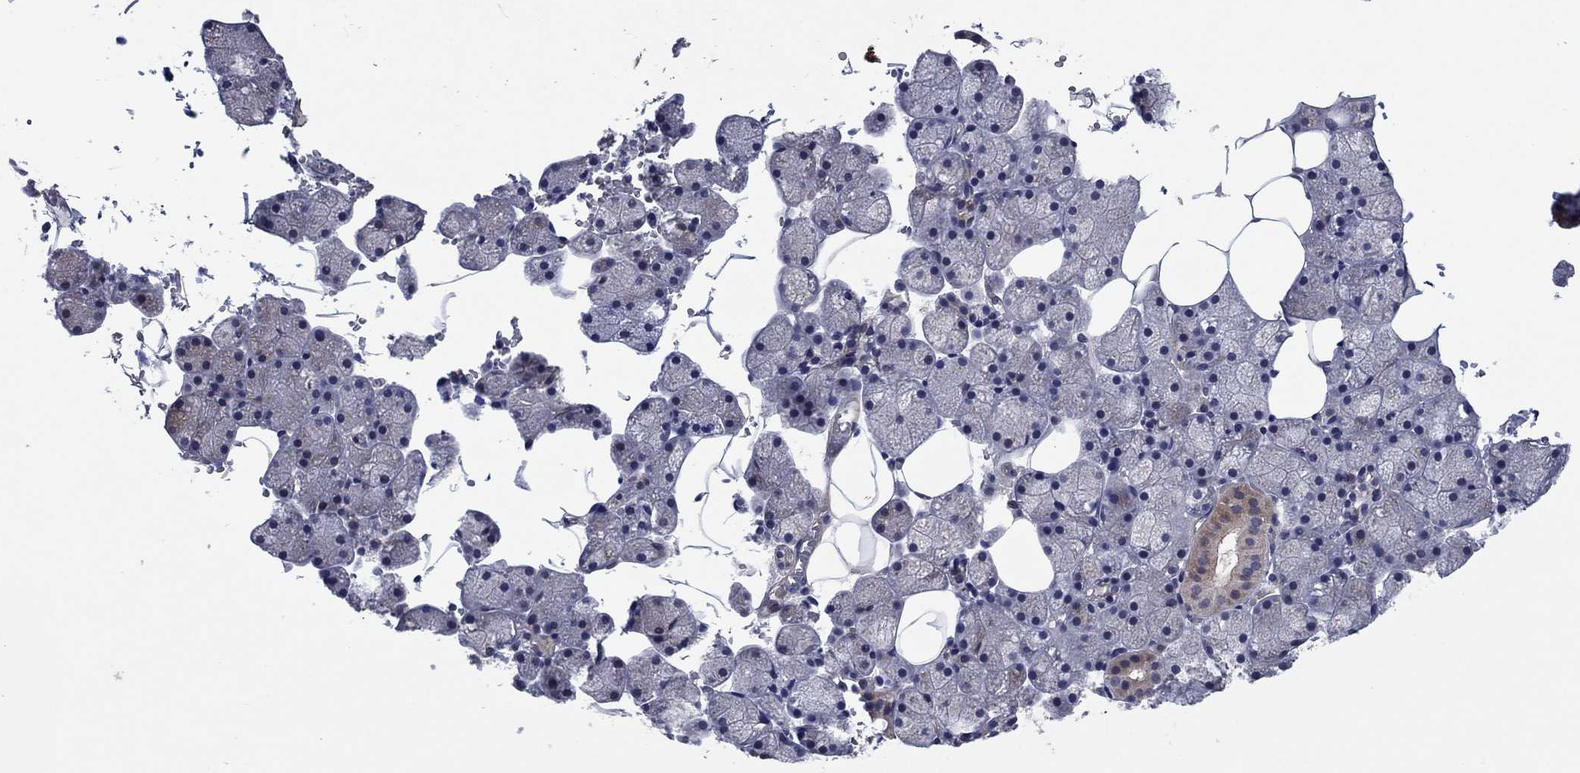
{"staining": {"intensity": "moderate", "quantity": "<25%", "location": "cytoplasmic/membranous"}, "tissue": "salivary gland", "cell_type": "Glandular cells", "image_type": "normal", "snomed": [{"axis": "morphology", "description": "Normal tissue, NOS"}, {"axis": "topography", "description": "Salivary gland"}], "caption": "High-power microscopy captured an immunohistochemistry (IHC) photomicrograph of normal salivary gland, revealing moderate cytoplasmic/membranous expression in about <25% of glandular cells.", "gene": "MSRB1", "patient": {"sex": "male", "age": 38}}